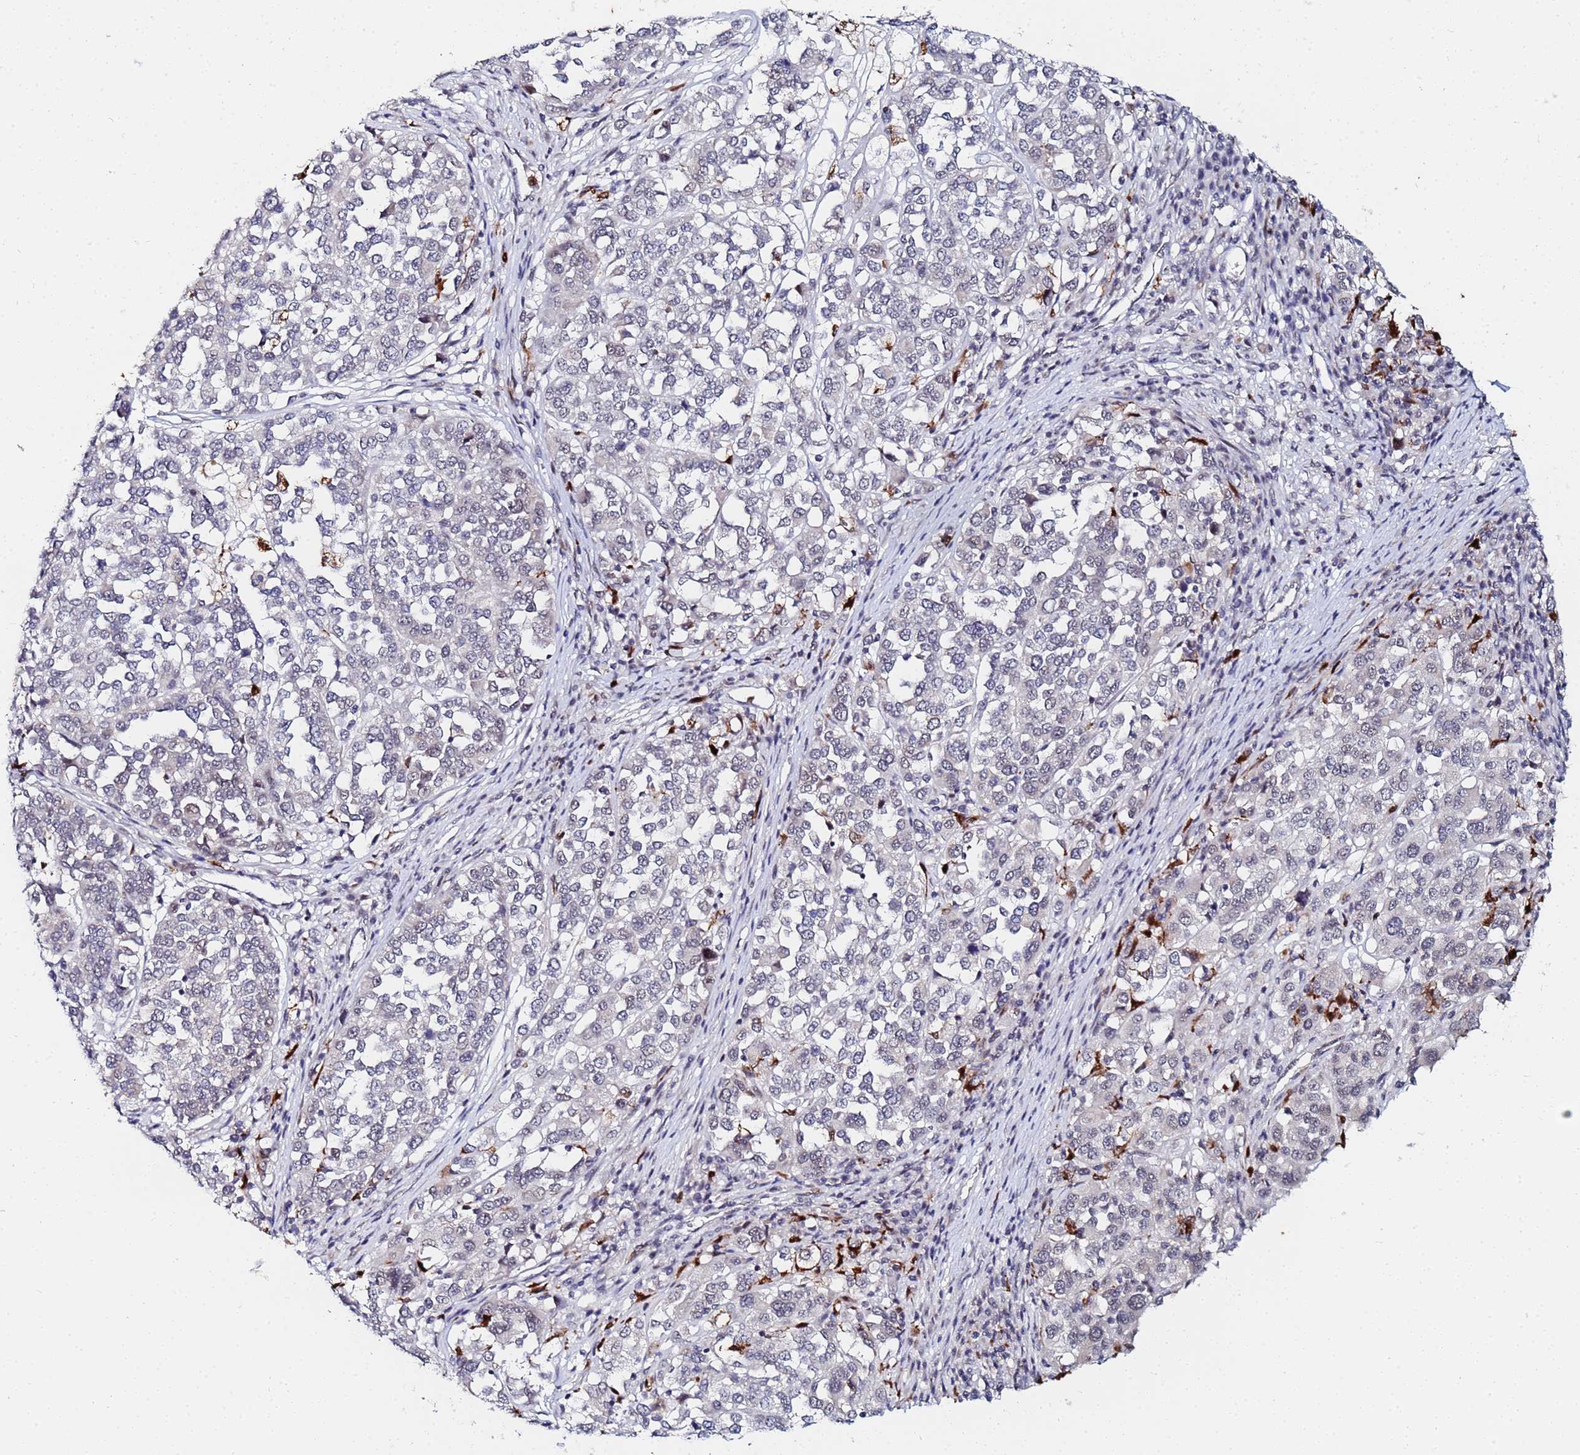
{"staining": {"intensity": "negative", "quantity": "none", "location": "none"}, "tissue": "melanoma", "cell_type": "Tumor cells", "image_type": "cancer", "snomed": [{"axis": "morphology", "description": "Malignant melanoma, Metastatic site"}, {"axis": "topography", "description": "Lymph node"}], "caption": "Tumor cells are negative for brown protein staining in melanoma.", "gene": "MTCL1", "patient": {"sex": "male", "age": 44}}